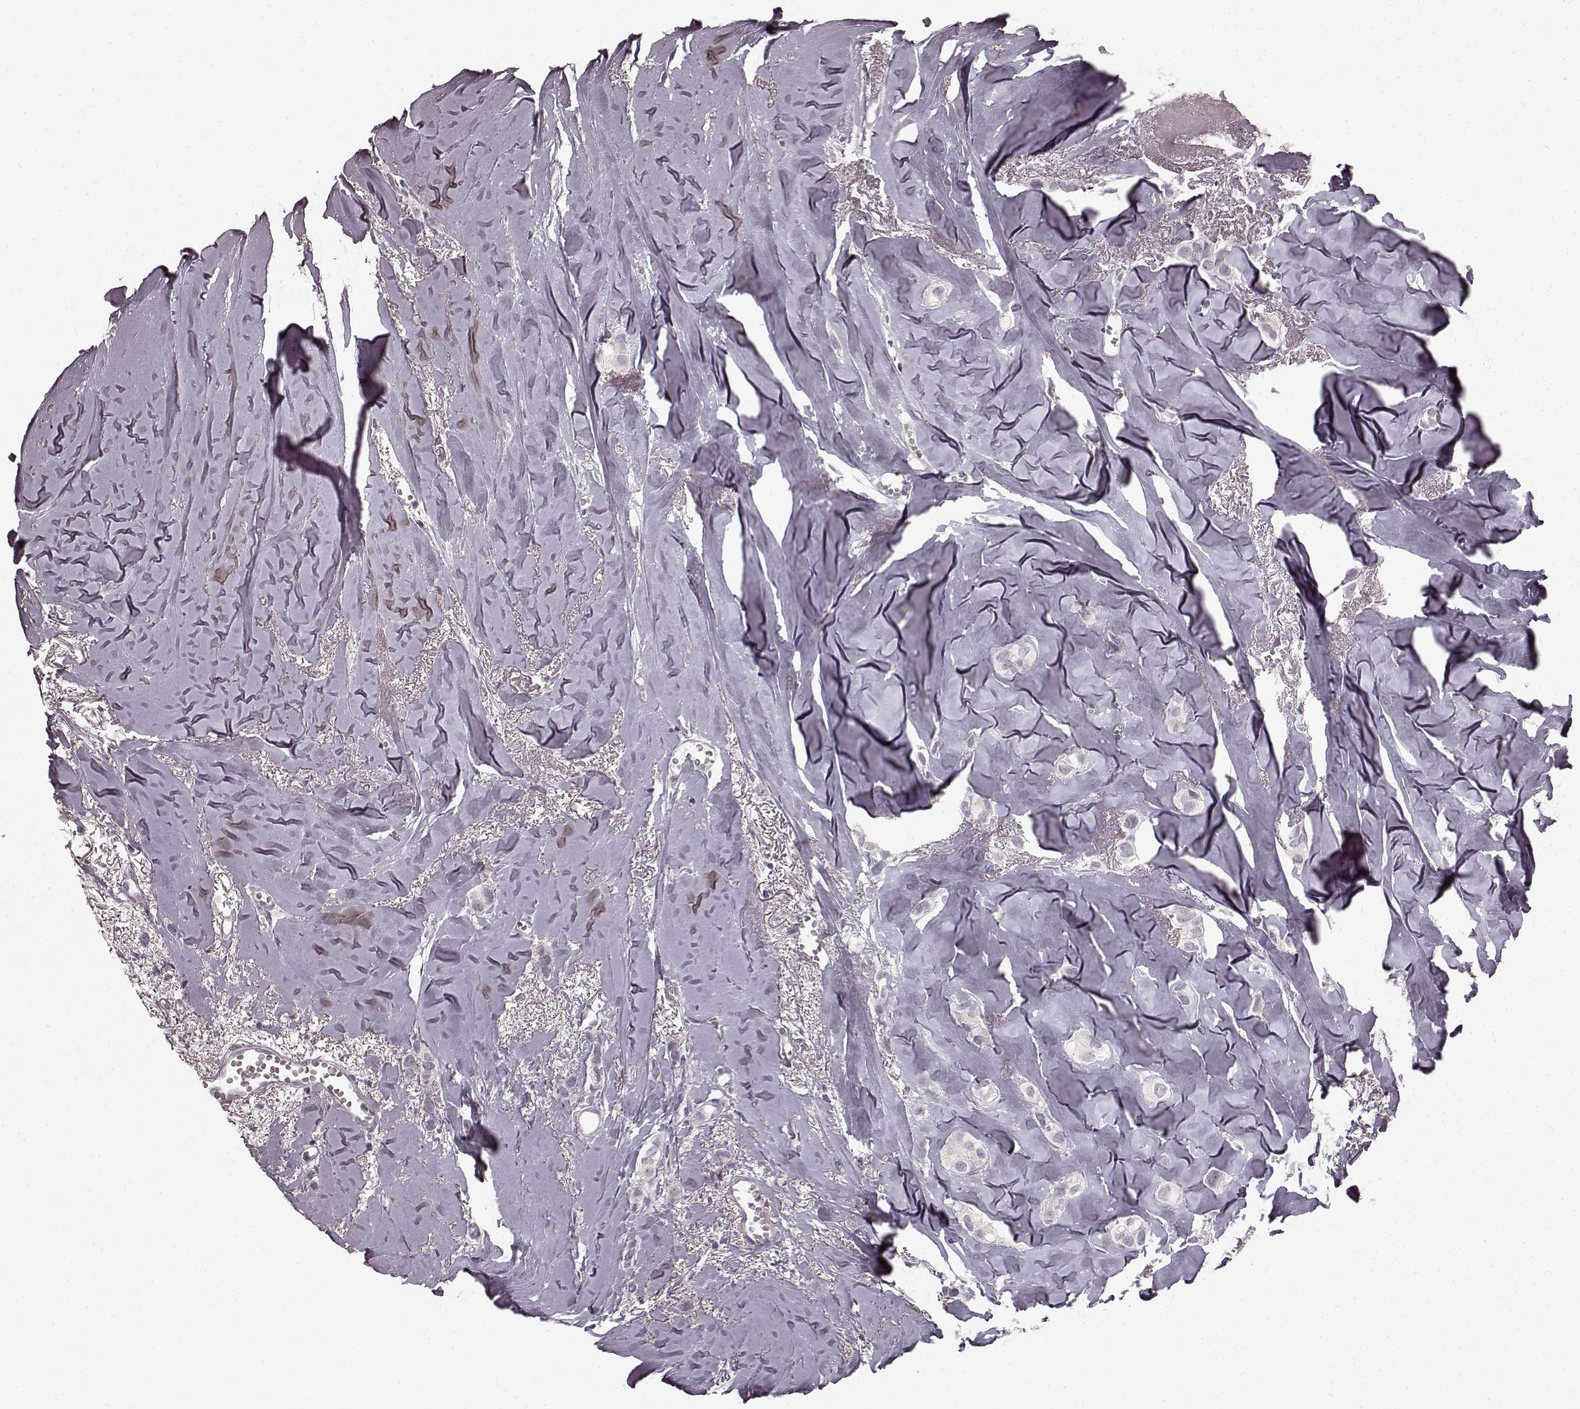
{"staining": {"intensity": "negative", "quantity": "none", "location": "none"}, "tissue": "breast cancer", "cell_type": "Tumor cells", "image_type": "cancer", "snomed": [{"axis": "morphology", "description": "Duct carcinoma"}, {"axis": "topography", "description": "Breast"}], "caption": "High power microscopy image of an IHC micrograph of breast cancer (infiltrating ductal carcinoma), revealing no significant positivity in tumor cells.", "gene": "PRKCE", "patient": {"sex": "female", "age": 85}}